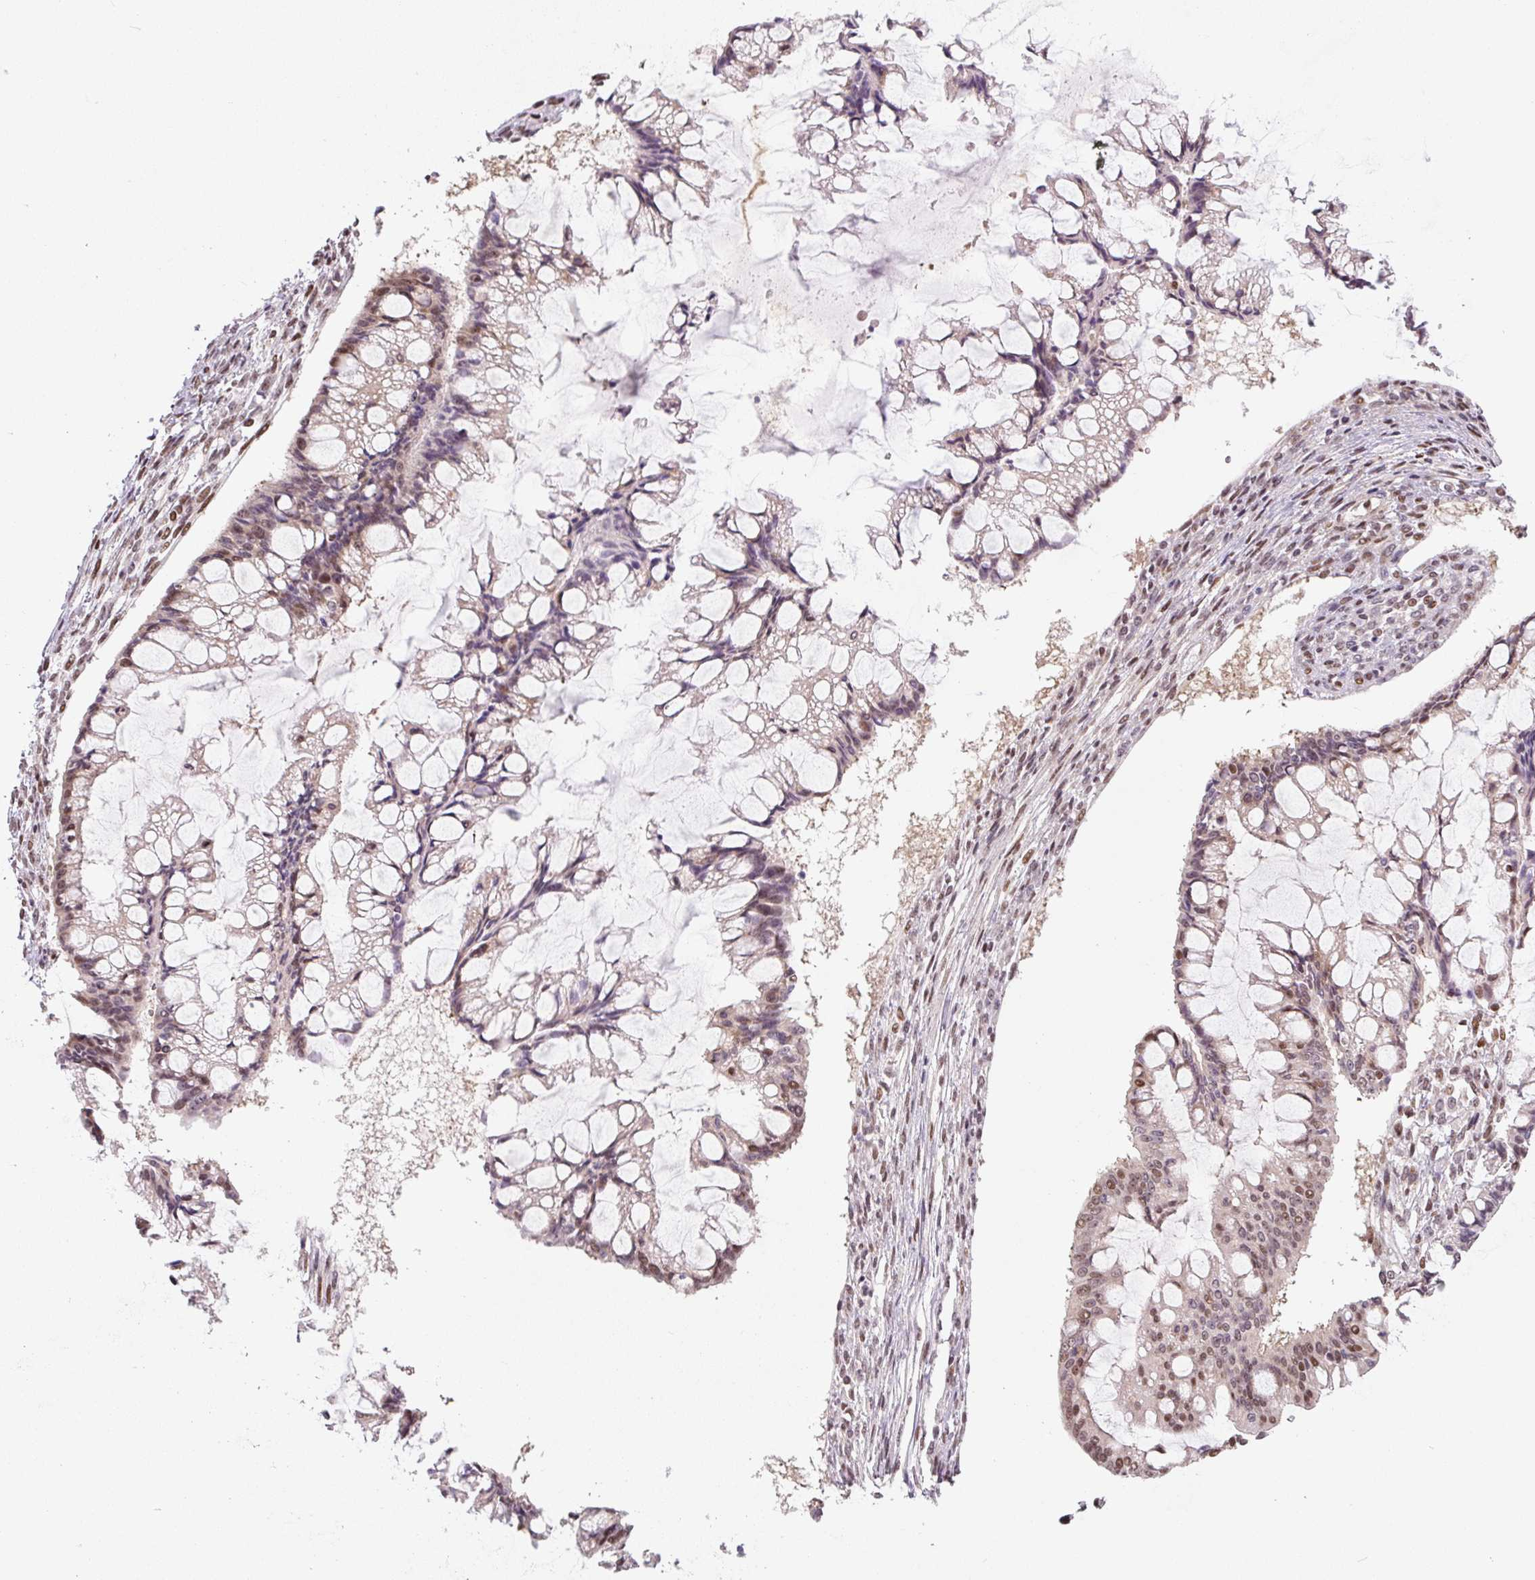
{"staining": {"intensity": "moderate", "quantity": "25%-75%", "location": "nuclear"}, "tissue": "ovarian cancer", "cell_type": "Tumor cells", "image_type": "cancer", "snomed": [{"axis": "morphology", "description": "Cystadenocarcinoma, mucinous, NOS"}, {"axis": "topography", "description": "Ovary"}], "caption": "IHC (DAB) staining of ovarian mucinous cystadenocarcinoma exhibits moderate nuclear protein positivity in approximately 25%-75% of tumor cells. (DAB (3,3'-diaminobenzidine) IHC, brown staining for protein, blue staining for nuclei).", "gene": "TCFL5", "patient": {"sex": "female", "age": 73}}